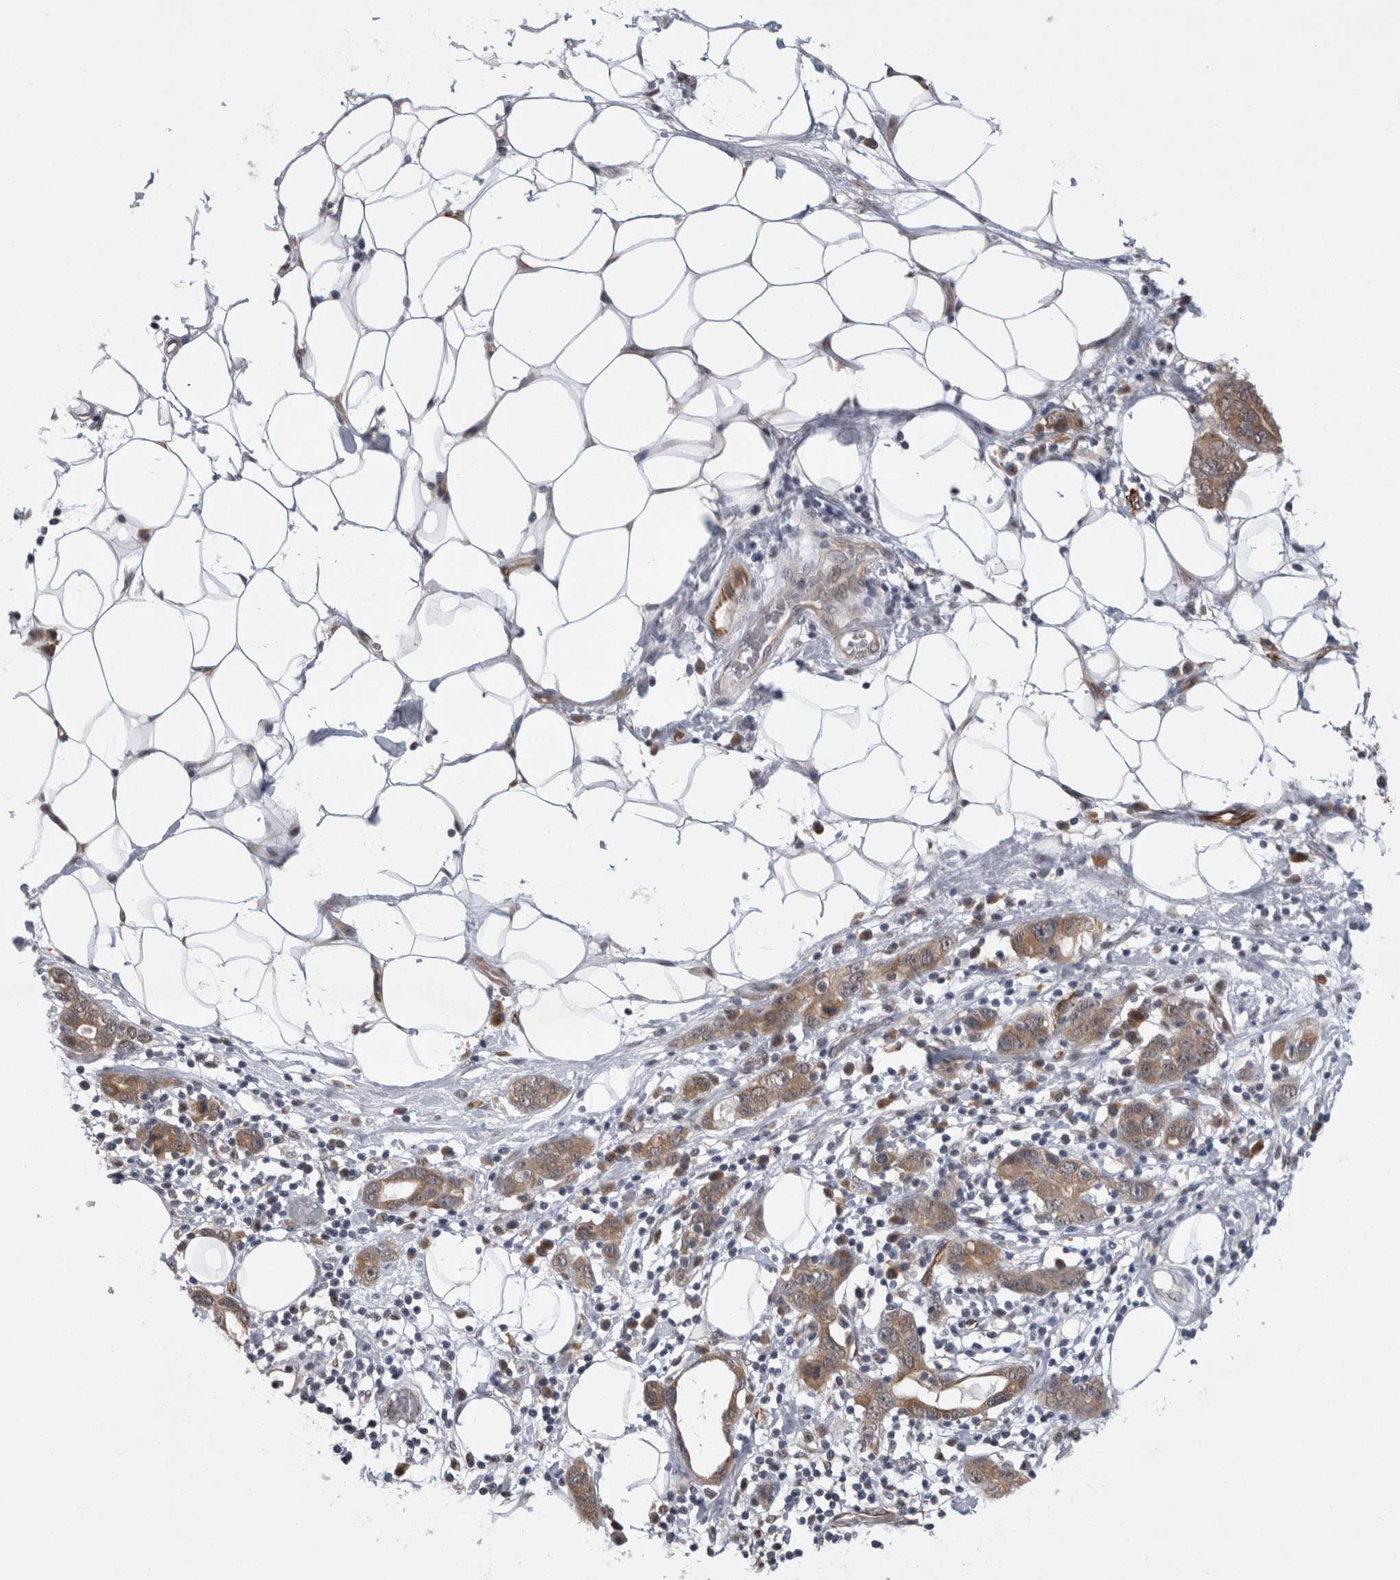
{"staining": {"intensity": "moderate", "quantity": ">75%", "location": "cytoplasmic/membranous"}, "tissue": "stomach cancer", "cell_type": "Tumor cells", "image_type": "cancer", "snomed": [{"axis": "morphology", "description": "Adenocarcinoma, NOS"}, {"axis": "topography", "description": "Stomach, lower"}], "caption": "IHC image of human stomach adenocarcinoma stained for a protein (brown), which demonstrates medium levels of moderate cytoplasmic/membranous staining in about >75% of tumor cells.", "gene": "FAM83H", "patient": {"sex": "female", "age": 93}}